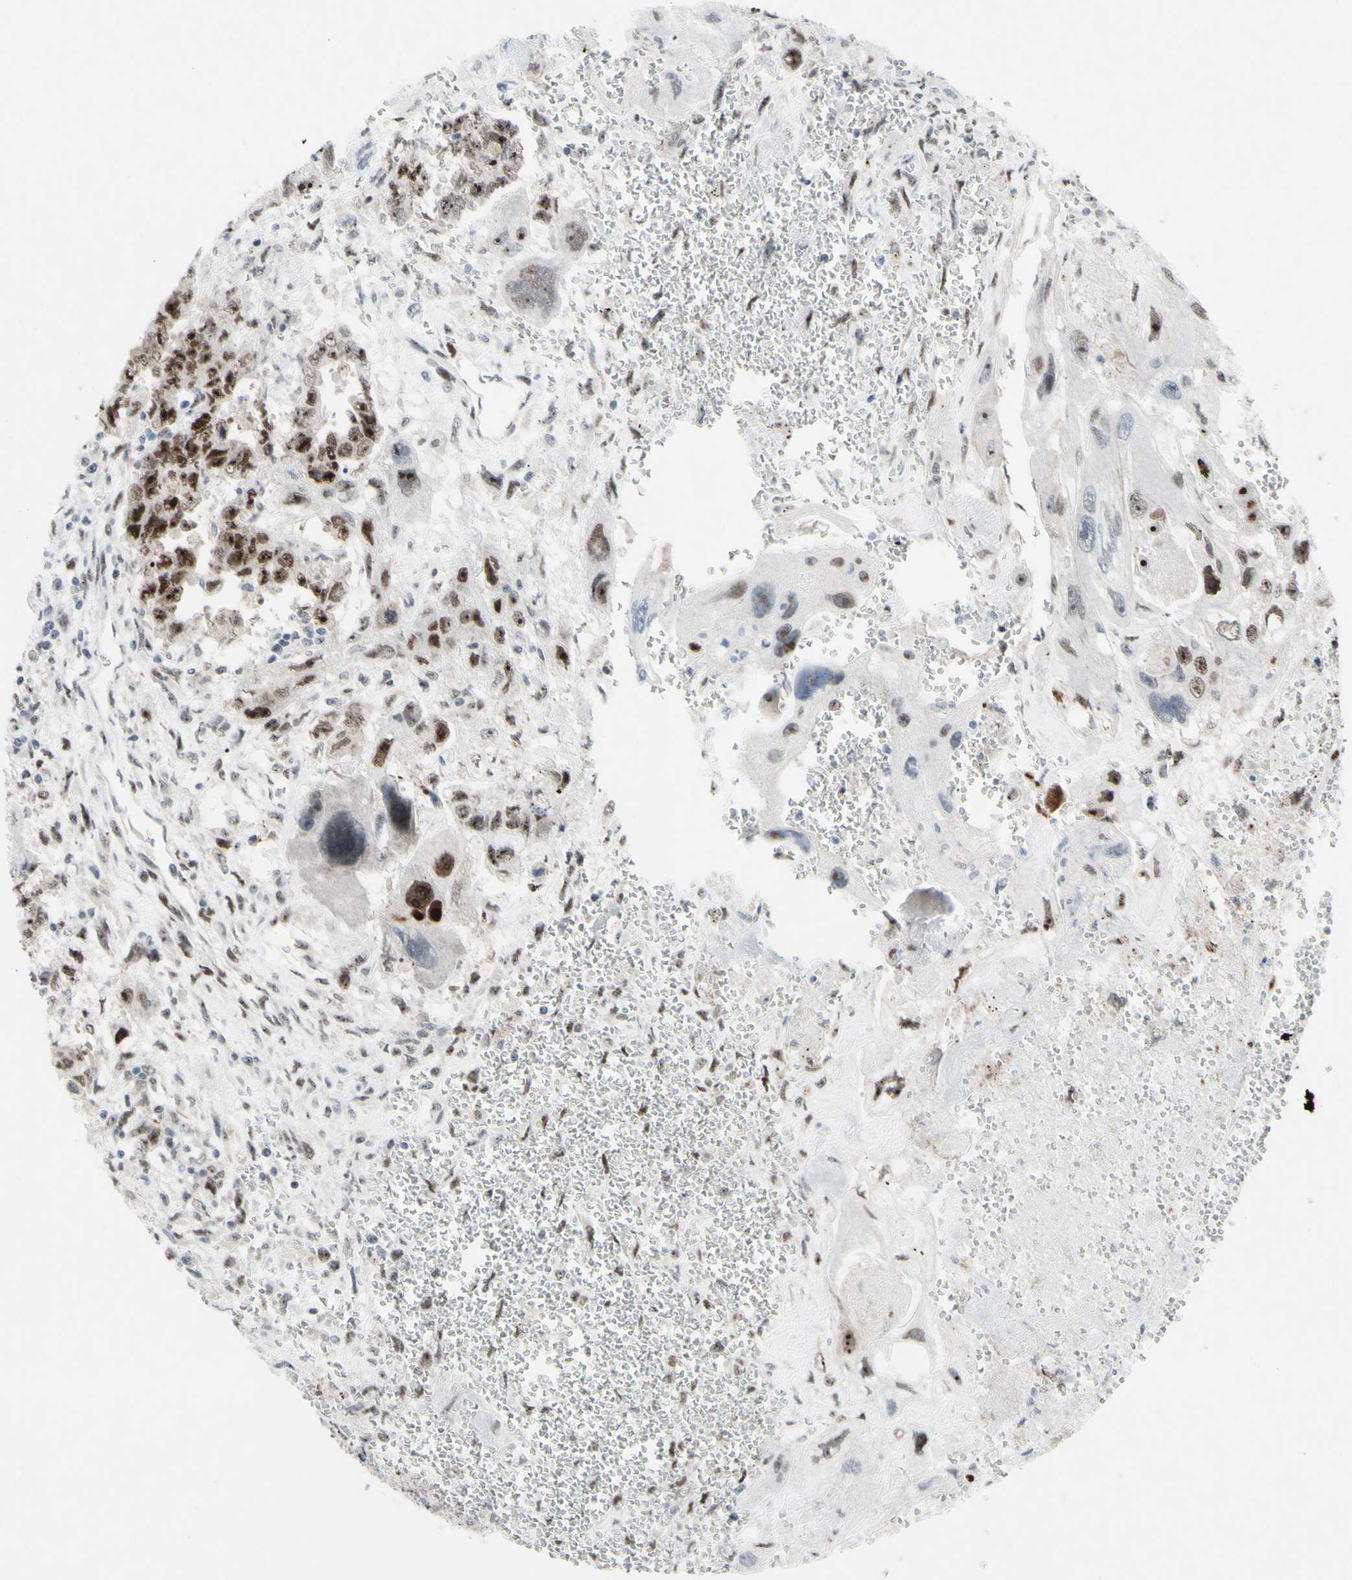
{"staining": {"intensity": "moderate", "quantity": ">75%", "location": "nuclear"}, "tissue": "testis cancer", "cell_type": "Tumor cells", "image_type": "cancer", "snomed": [{"axis": "morphology", "description": "Carcinoma, Embryonal, NOS"}, {"axis": "topography", "description": "Testis"}], "caption": "Moderate nuclear staining for a protein is present in approximately >75% of tumor cells of testis cancer (embryonal carcinoma) using IHC.", "gene": "POLR1A", "patient": {"sex": "male", "age": 28}}